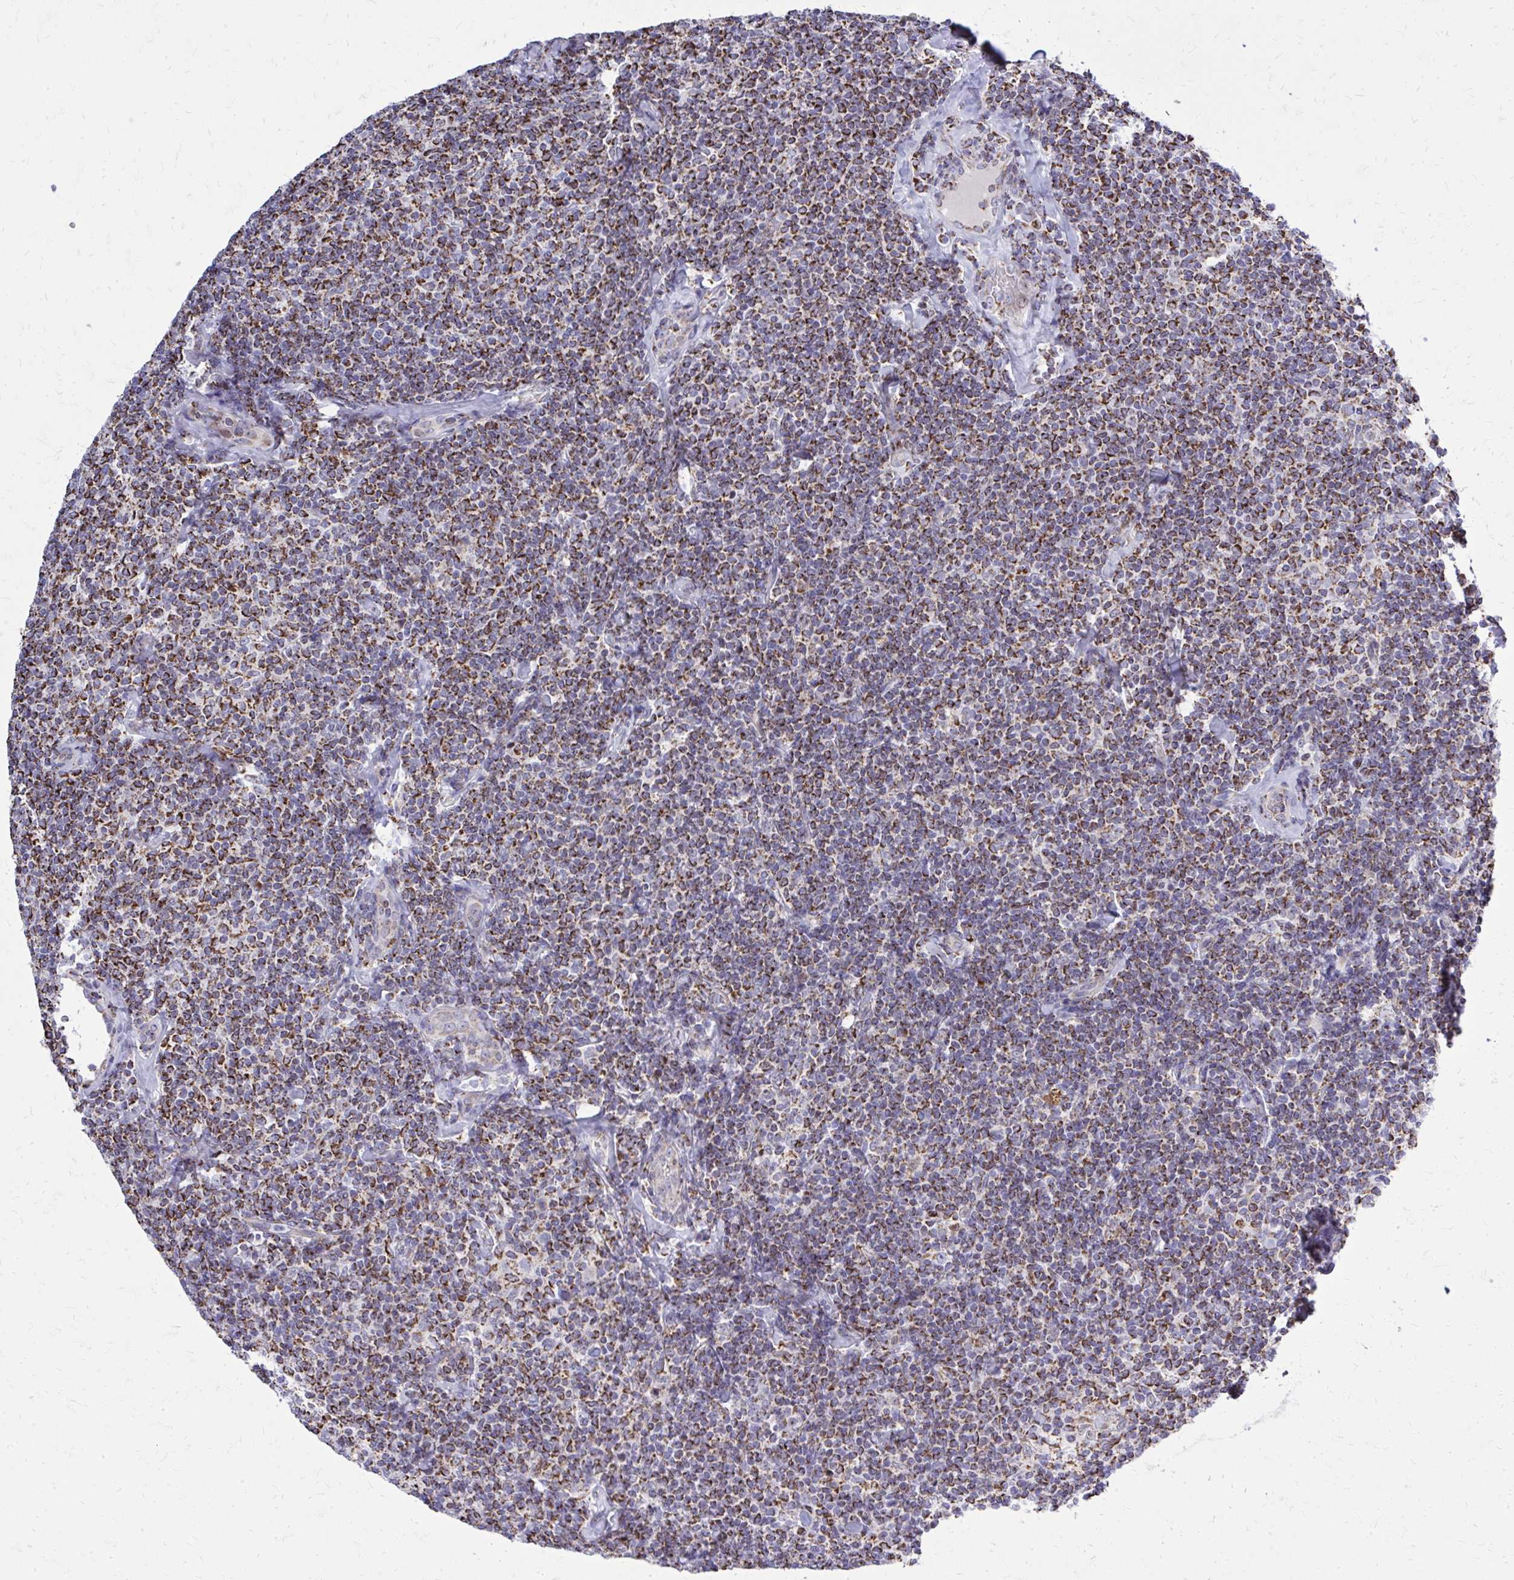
{"staining": {"intensity": "strong", "quantity": ">75%", "location": "cytoplasmic/membranous"}, "tissue": "lymphoma", "cell_type": "Tumor cells", "image_type": "cancer", "snomed": [{"axis": "morphology", "description": "Malignant lymphoma, non-Hodgkin's type, Low grade"}, {"axis": "topography", "description": "Lymph node"}], "caption": "High-power microscopy captured an immunohistochemistry (IHC) image of lymphoma, revealing strong cytoplasmic/membranous expression in approximately >75% of tumor cells.", "gene": "ZNF362", "patient": {"sex": "female", "age": 56}}